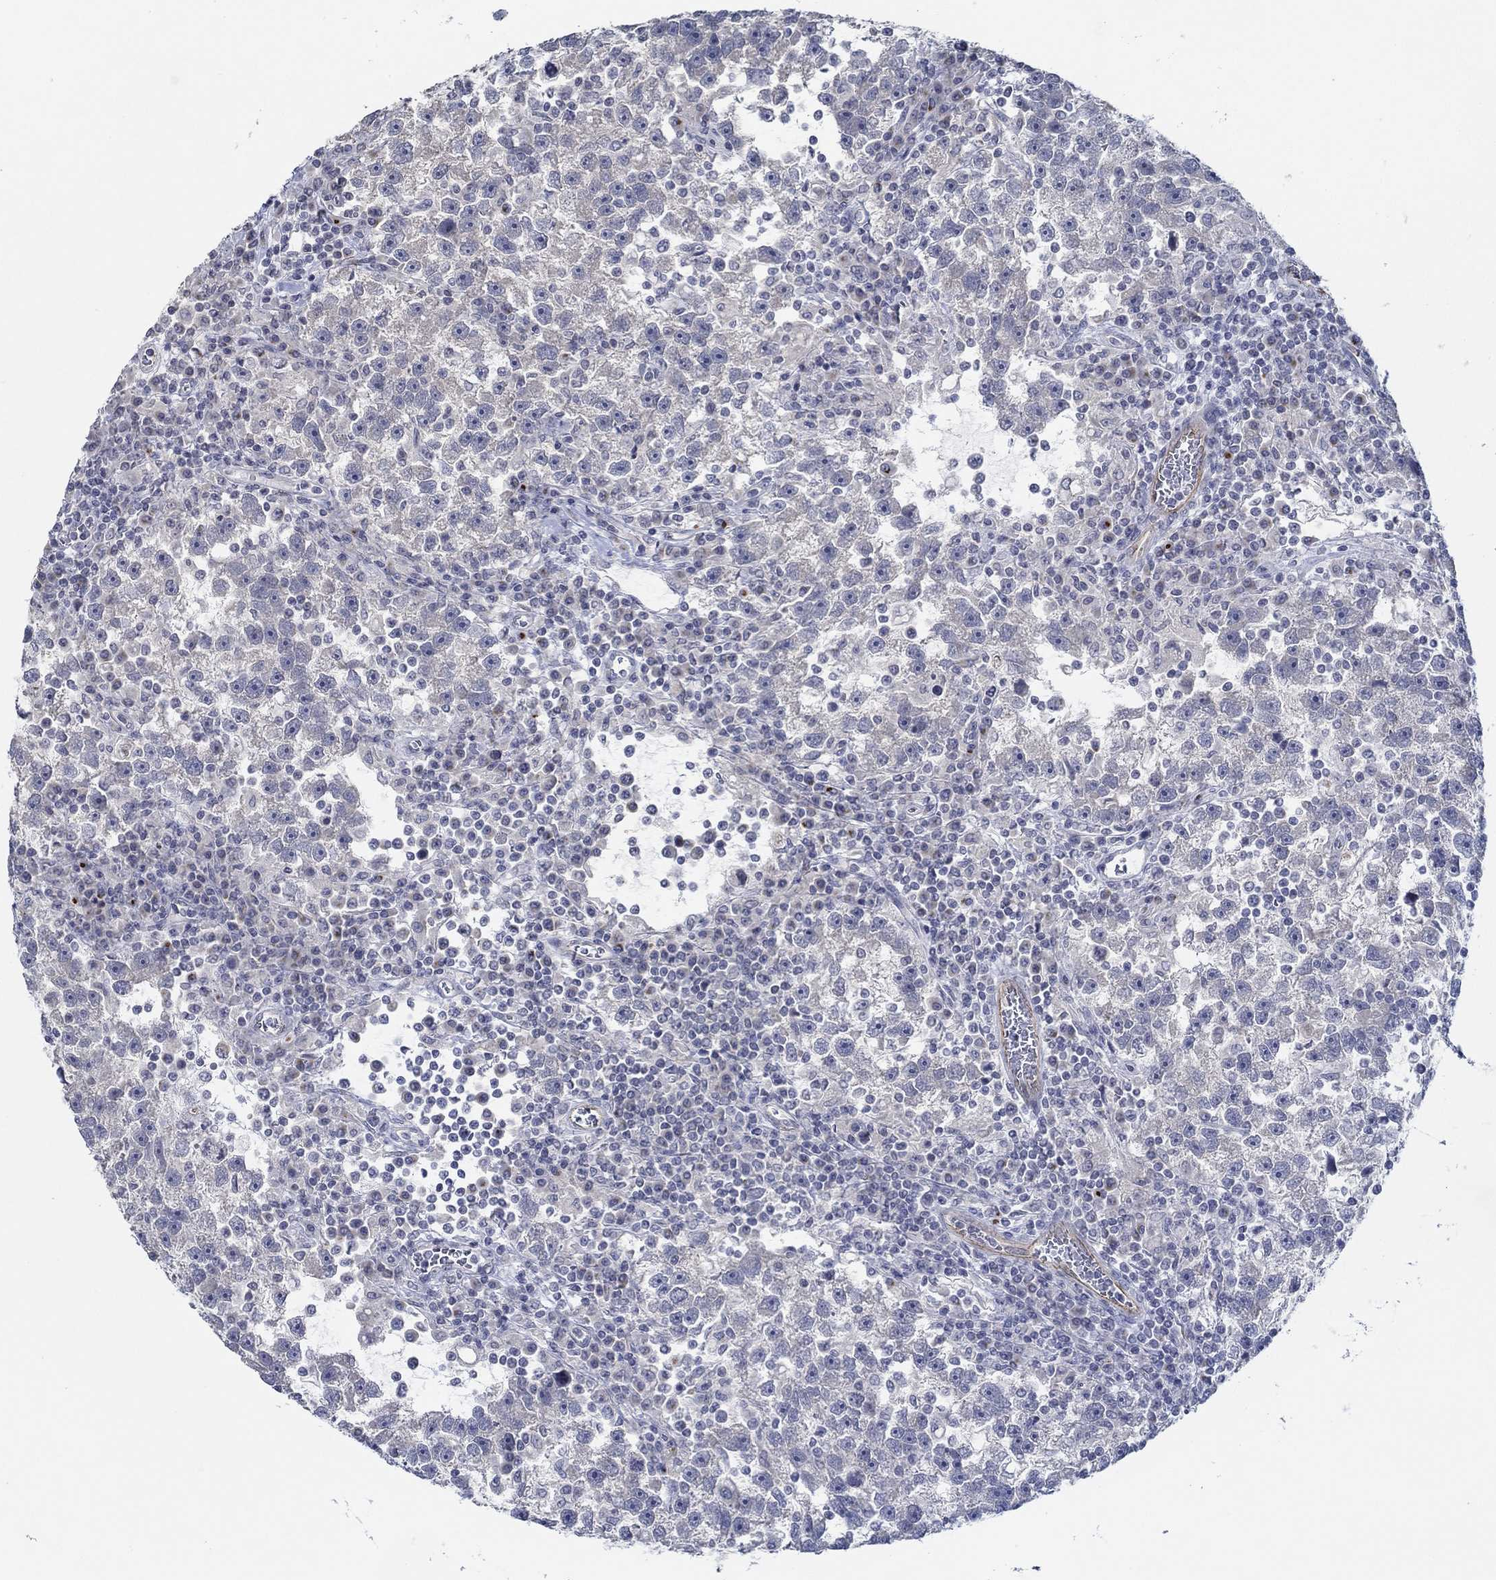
{"staining": {"intensity": "negative", "quantity": "none", "location": "none"}, "tissue": "testis cancer", "cell_type": "Tumor cells", "image_type": "cancer", "snomed": [{"axis": "morphology", "description": "Seminoma, NOS"}, {"axis": "topography", "description": "Testis"}], "caption": "Tumor cells are negative for brown protein staining in testis seminoma.", "gene": "GJA5", "patient": {"sex": "male", "age": 47}}